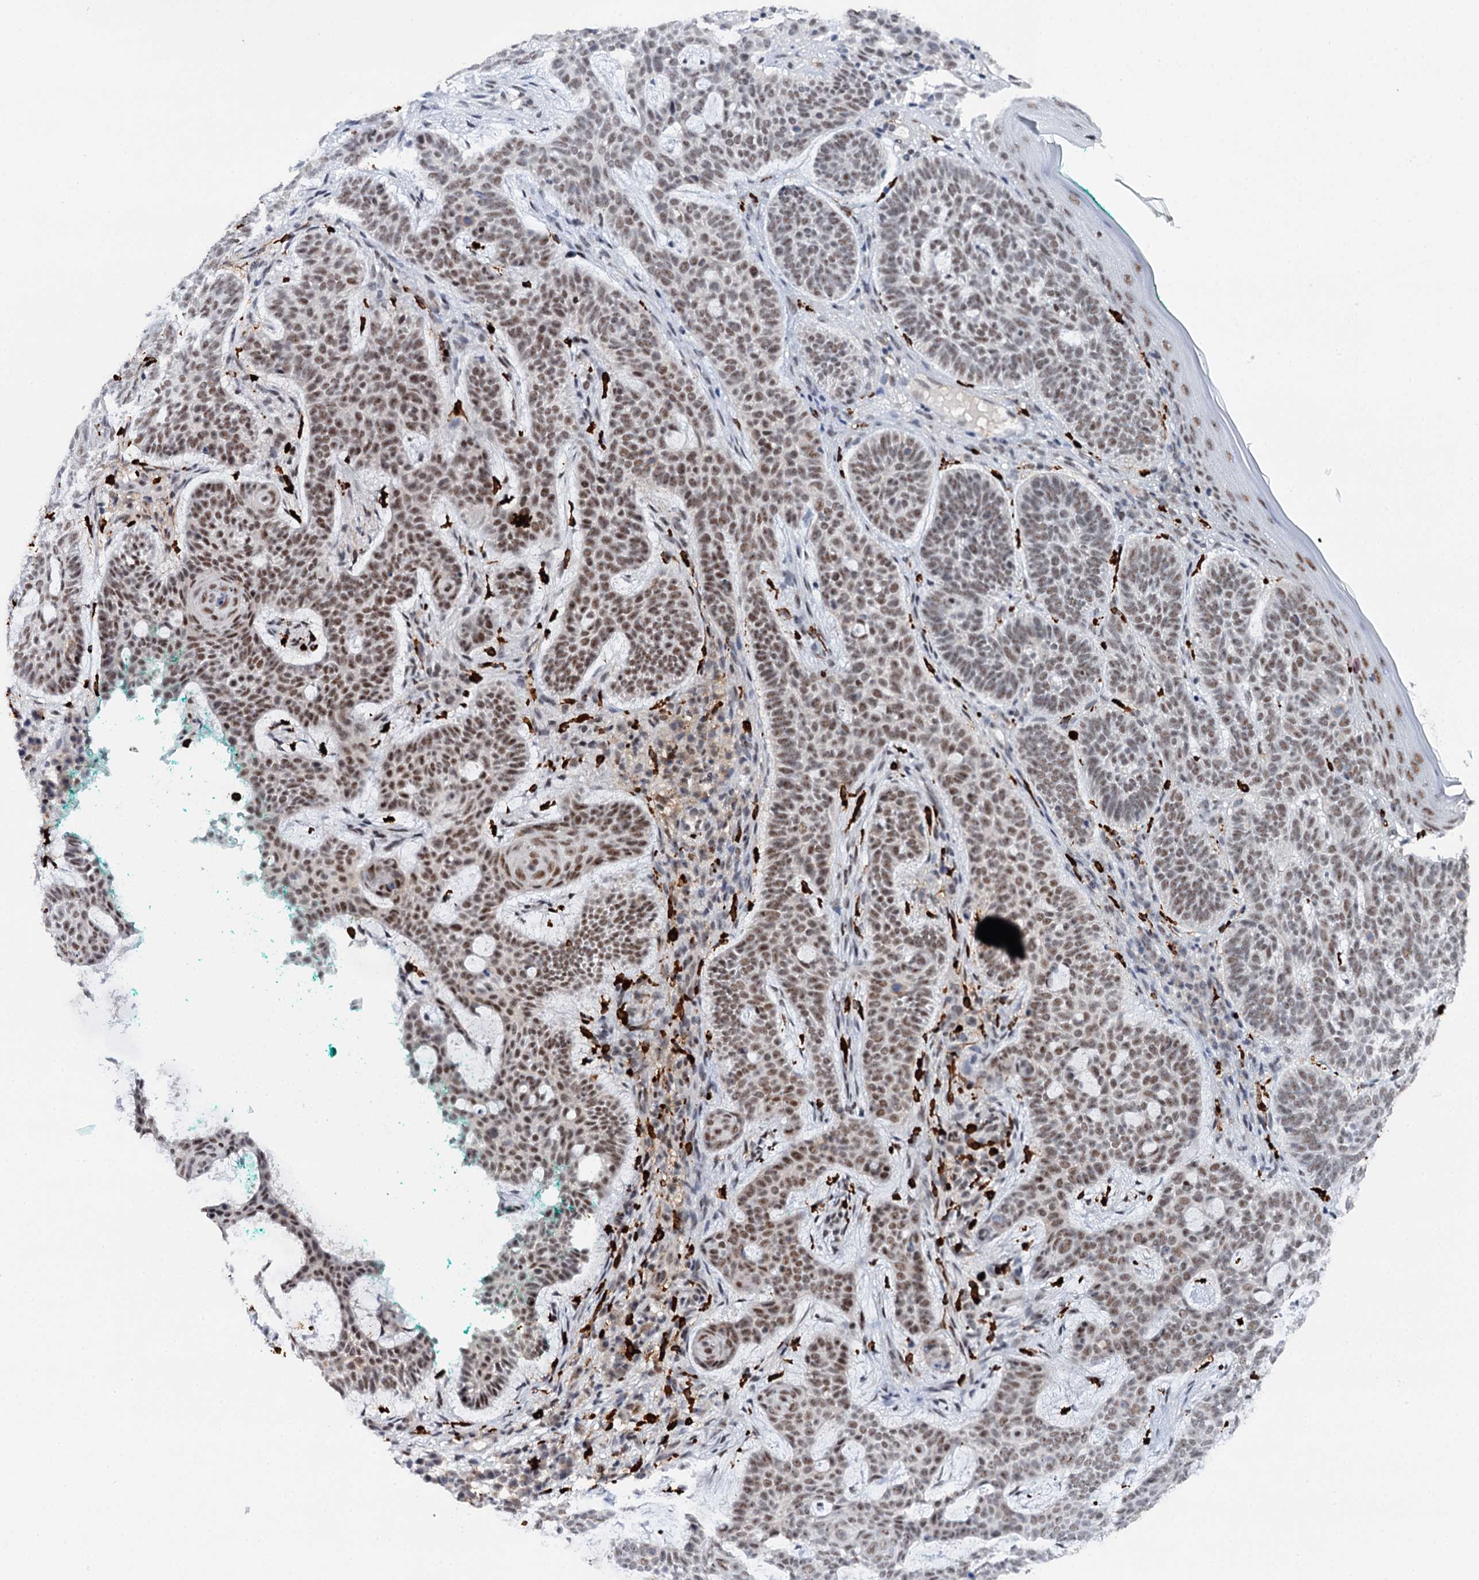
{"staining": {"intensity": "moderate", "quantity": ">75%", "location": "nuclear"}, "tissue": "skin cancer", "cell_type": "Tumor cells", "image_type": "cancer", "snomed": [{"axis": "morphology", "description": "Basal cell carcinoma"}, {"axis": "topography", "description": "Skin"}], "caption": "A photomicrograph of human skin cancer stained for a protein demonstrates moderate nuclear brown staining in tumor cells.", "gene": "BUD13", "patient": {"sex": "male", "age": 85}}